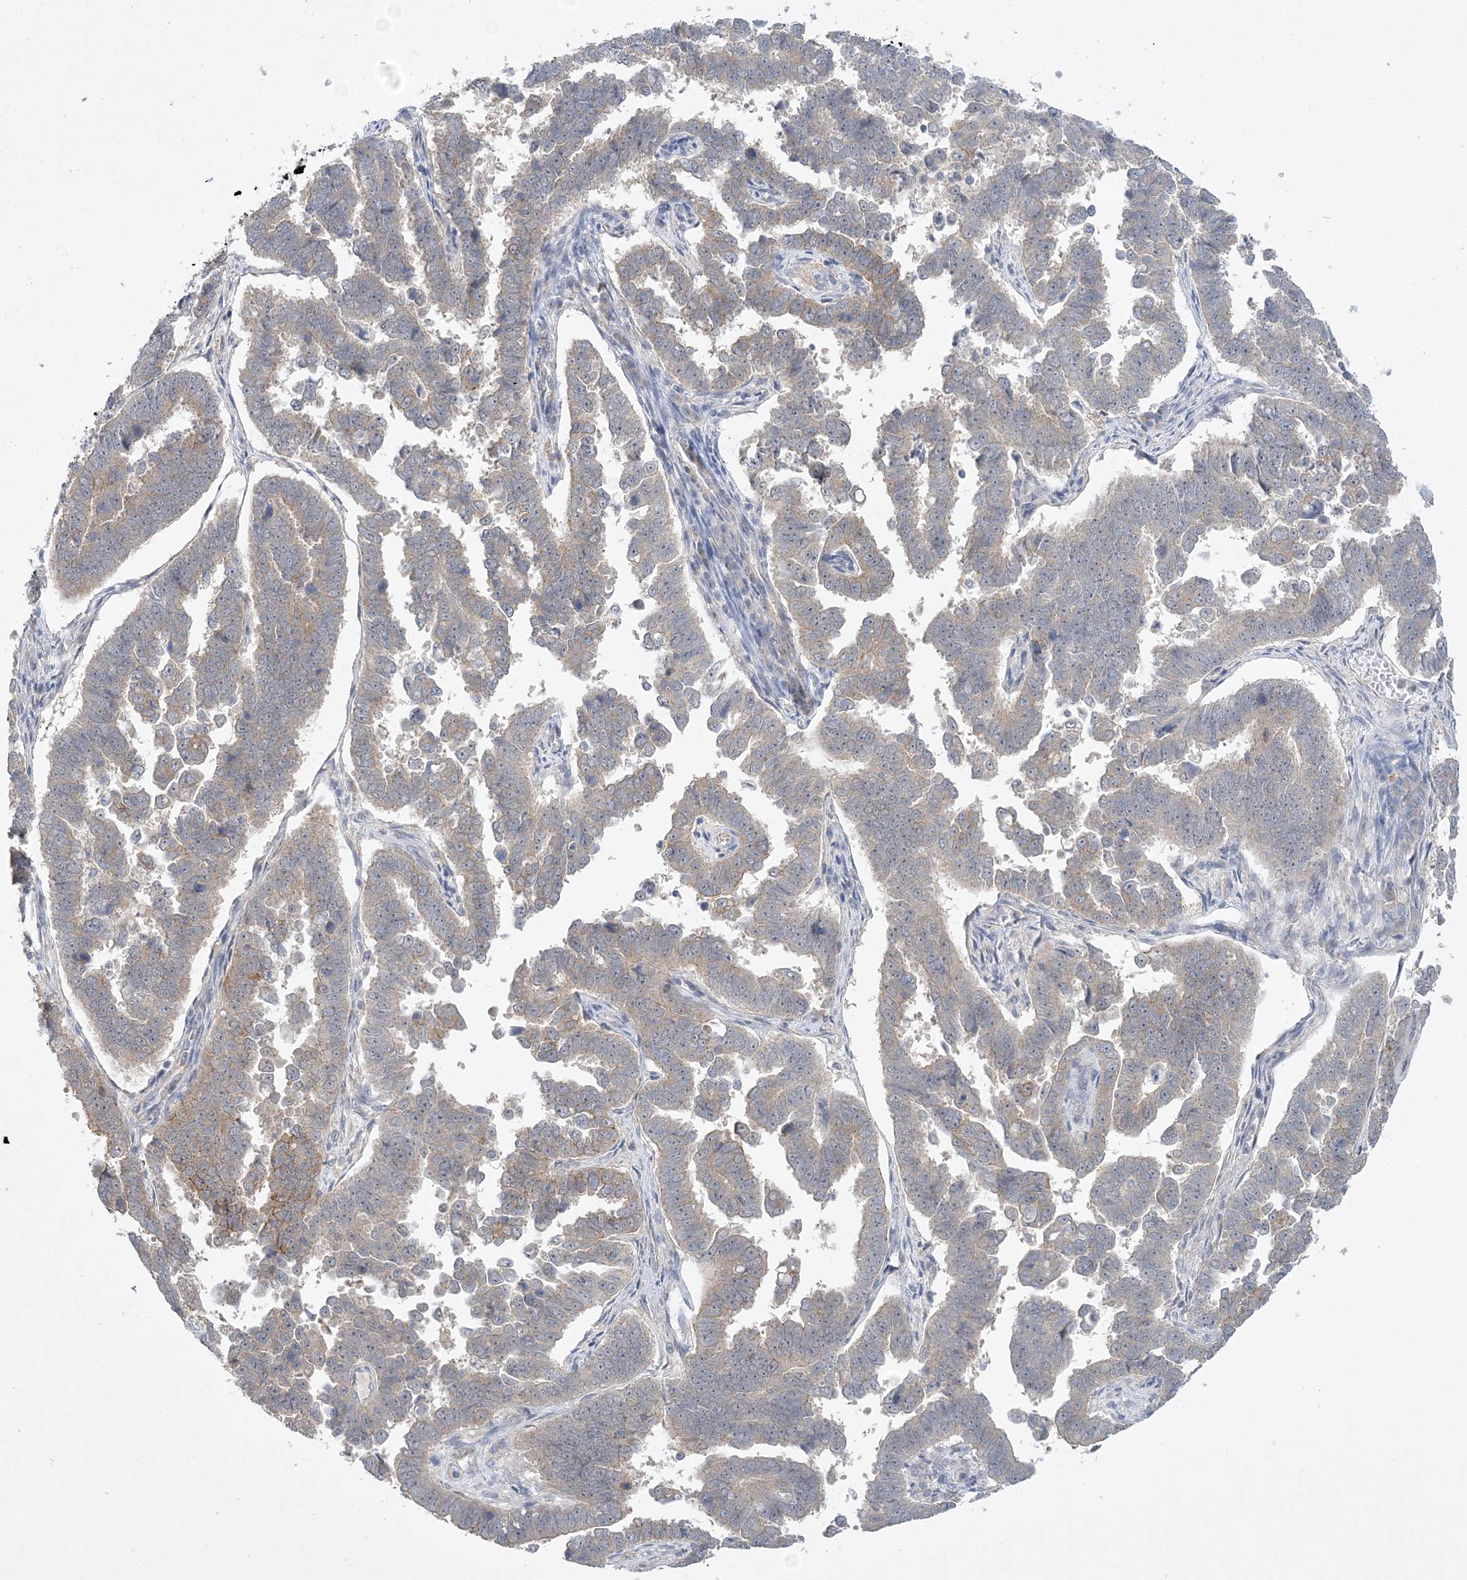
{"staining": {"intensity": "weak", "quantity": "25%-75%", "location": "cytoplasmic/membranous"}, "tissue": "endometrial cancer", "cell_type": "Tumor cells", "image_type": "cancer", "snomed": [{"axis": "morphology", "description": "Adenocarcinoma, NOS"}, {"axis": "topography", "description": "Endometrium"}], "caption": "High-magnification brightfield microscopy of endometrial adenocarcinoma stained with DAB (3,3'-diaminobenzidine) (brown) and counterstained with hematoxylin (blue). tumor cells exhibit weak cytoplasmic/membranous positivity is identified in about25%-75% of cells.", "gene": "ANKRD35", "patient": {"sex": "female", "age": 75}}